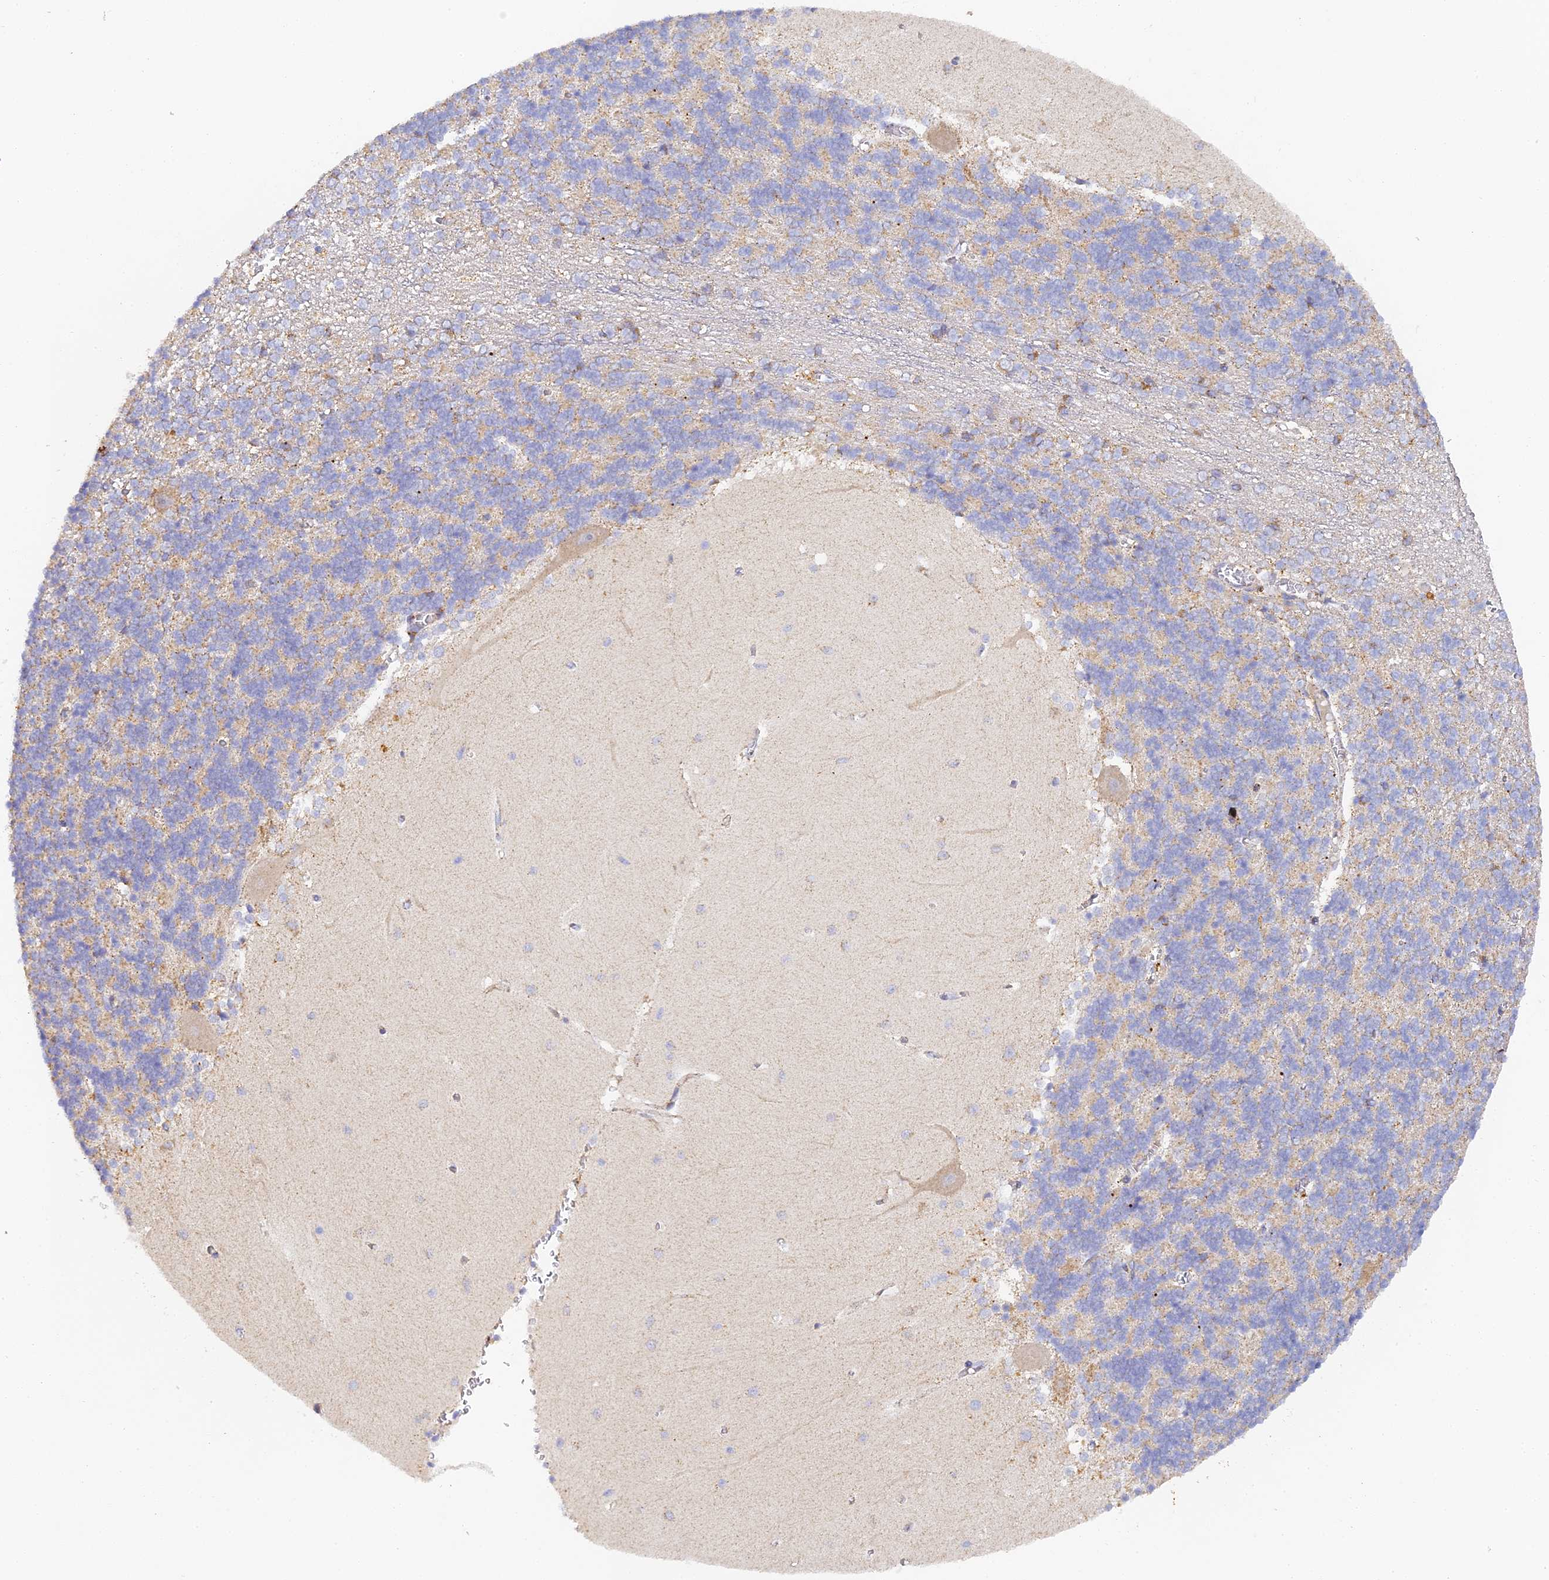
{"staining": {"intensity": "moderate", "quantity": "25%-75%", "location": "cytoplasmic/membranous"}, "tissue": "cerebellum", "cell_type": "Cells in granular layer", "image_type": "normal", "snomed": [{"axis": "morphology", "description": "Normal tissue, NOS"}, {"axis": "topography", "description": "Cerebellum"}], "caption": "Immunohistochemical staining of normal human cerebellum exhibits moderate cytoplasmic/membranous protein staining in about 25%-75% of cells in granular layer.", "gene": "DONSON", "patient": {"sex": "male", "age": 37}}